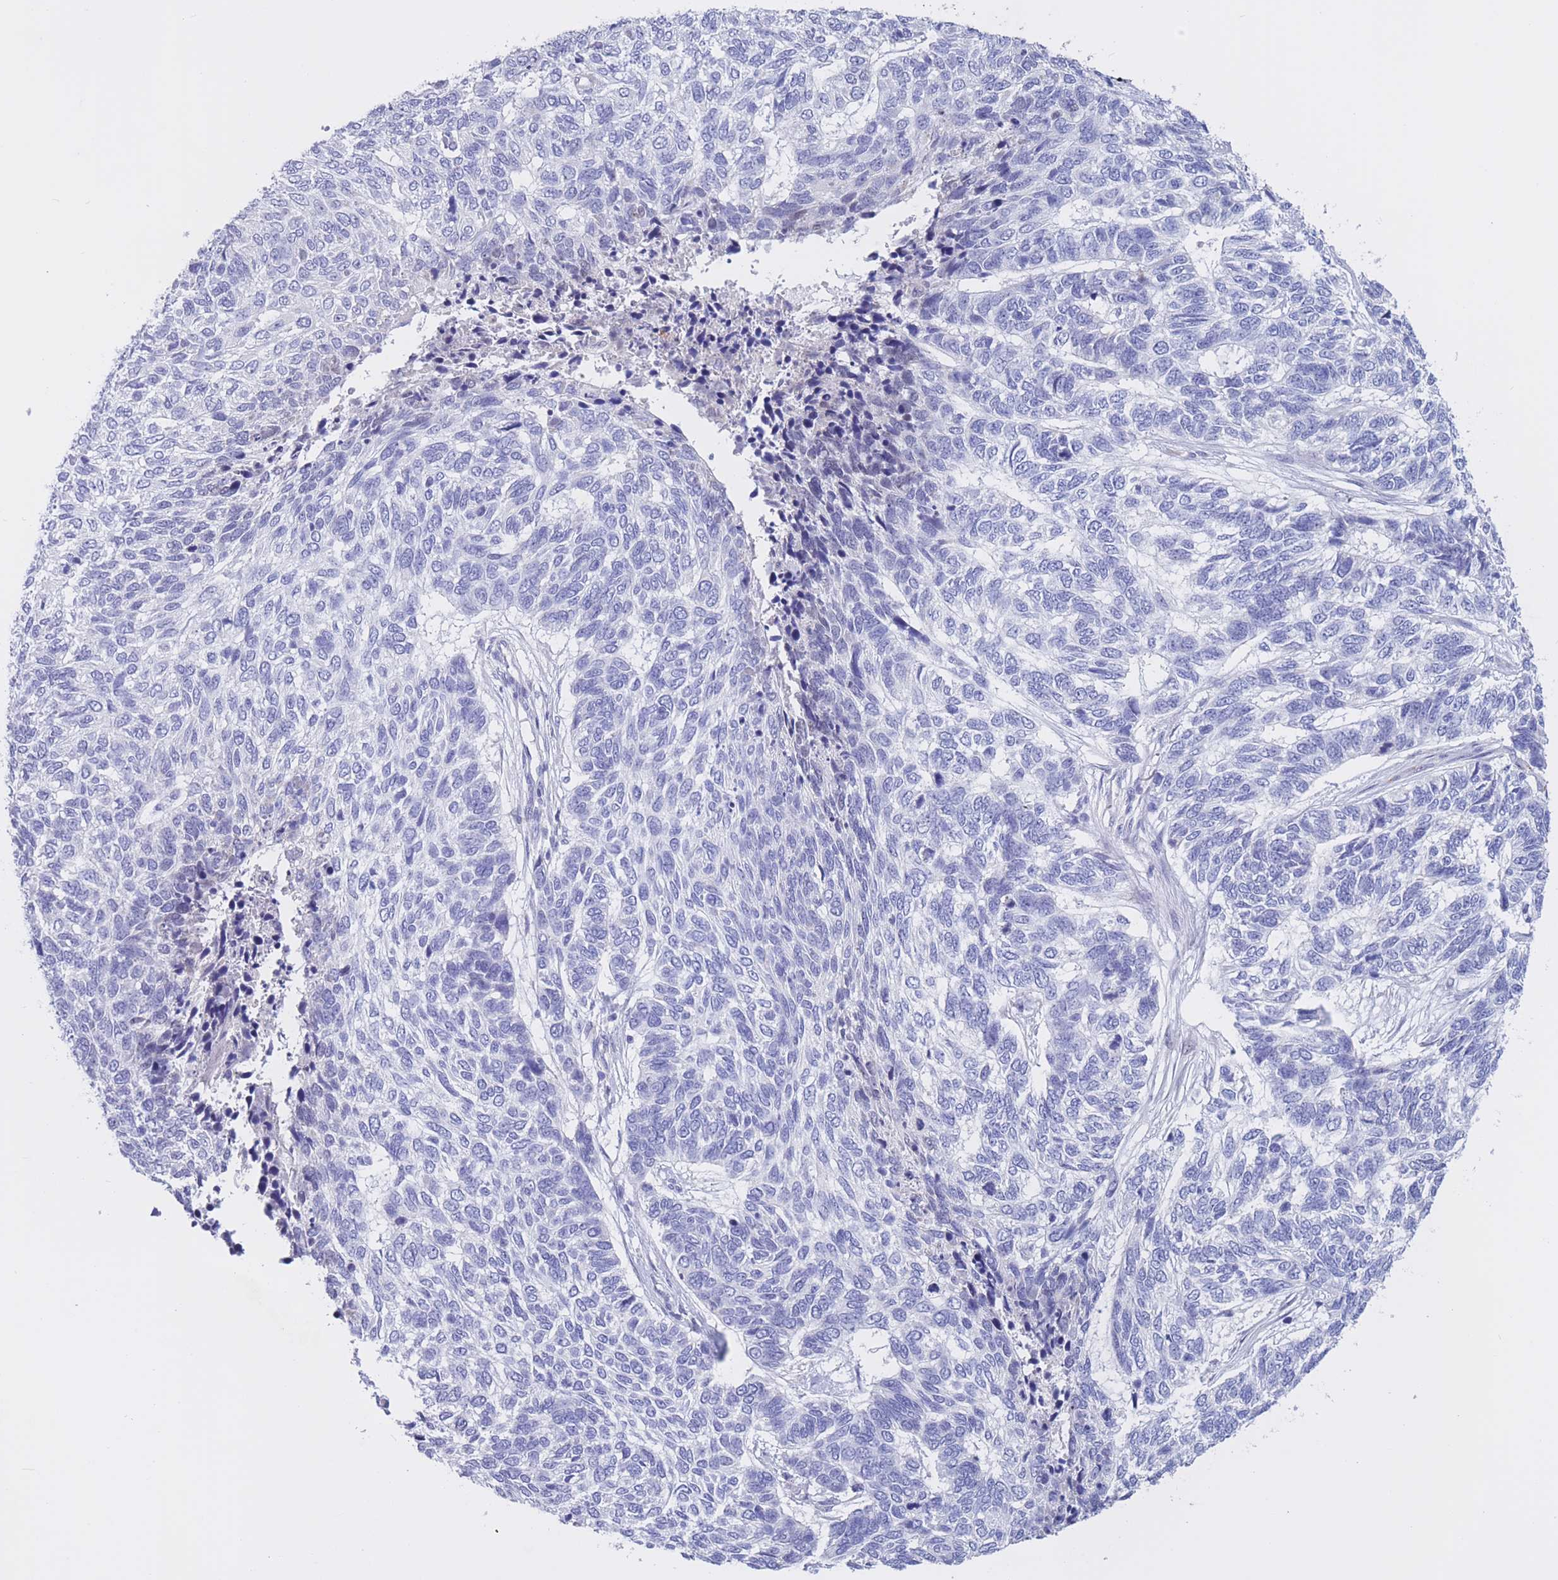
{"staining": {"intensity": "negative", "quantity": "none", "location": "none"}, "tissue": "skin cancer", "cell_type": "Tumor cells", "image_type": "cancer", "snomed": [{"axis": "morphology", "description": "Basal cell carcinoma"}, {"axis": "topography", "description": "Skin"}], "caption": "DAB immunohistochemical staining of skin cancer (basal cell carcinoma) displays no significant staining in tumor cells.", "gene": "BOP1", "patient": {"sex": "female", "age": 65}}